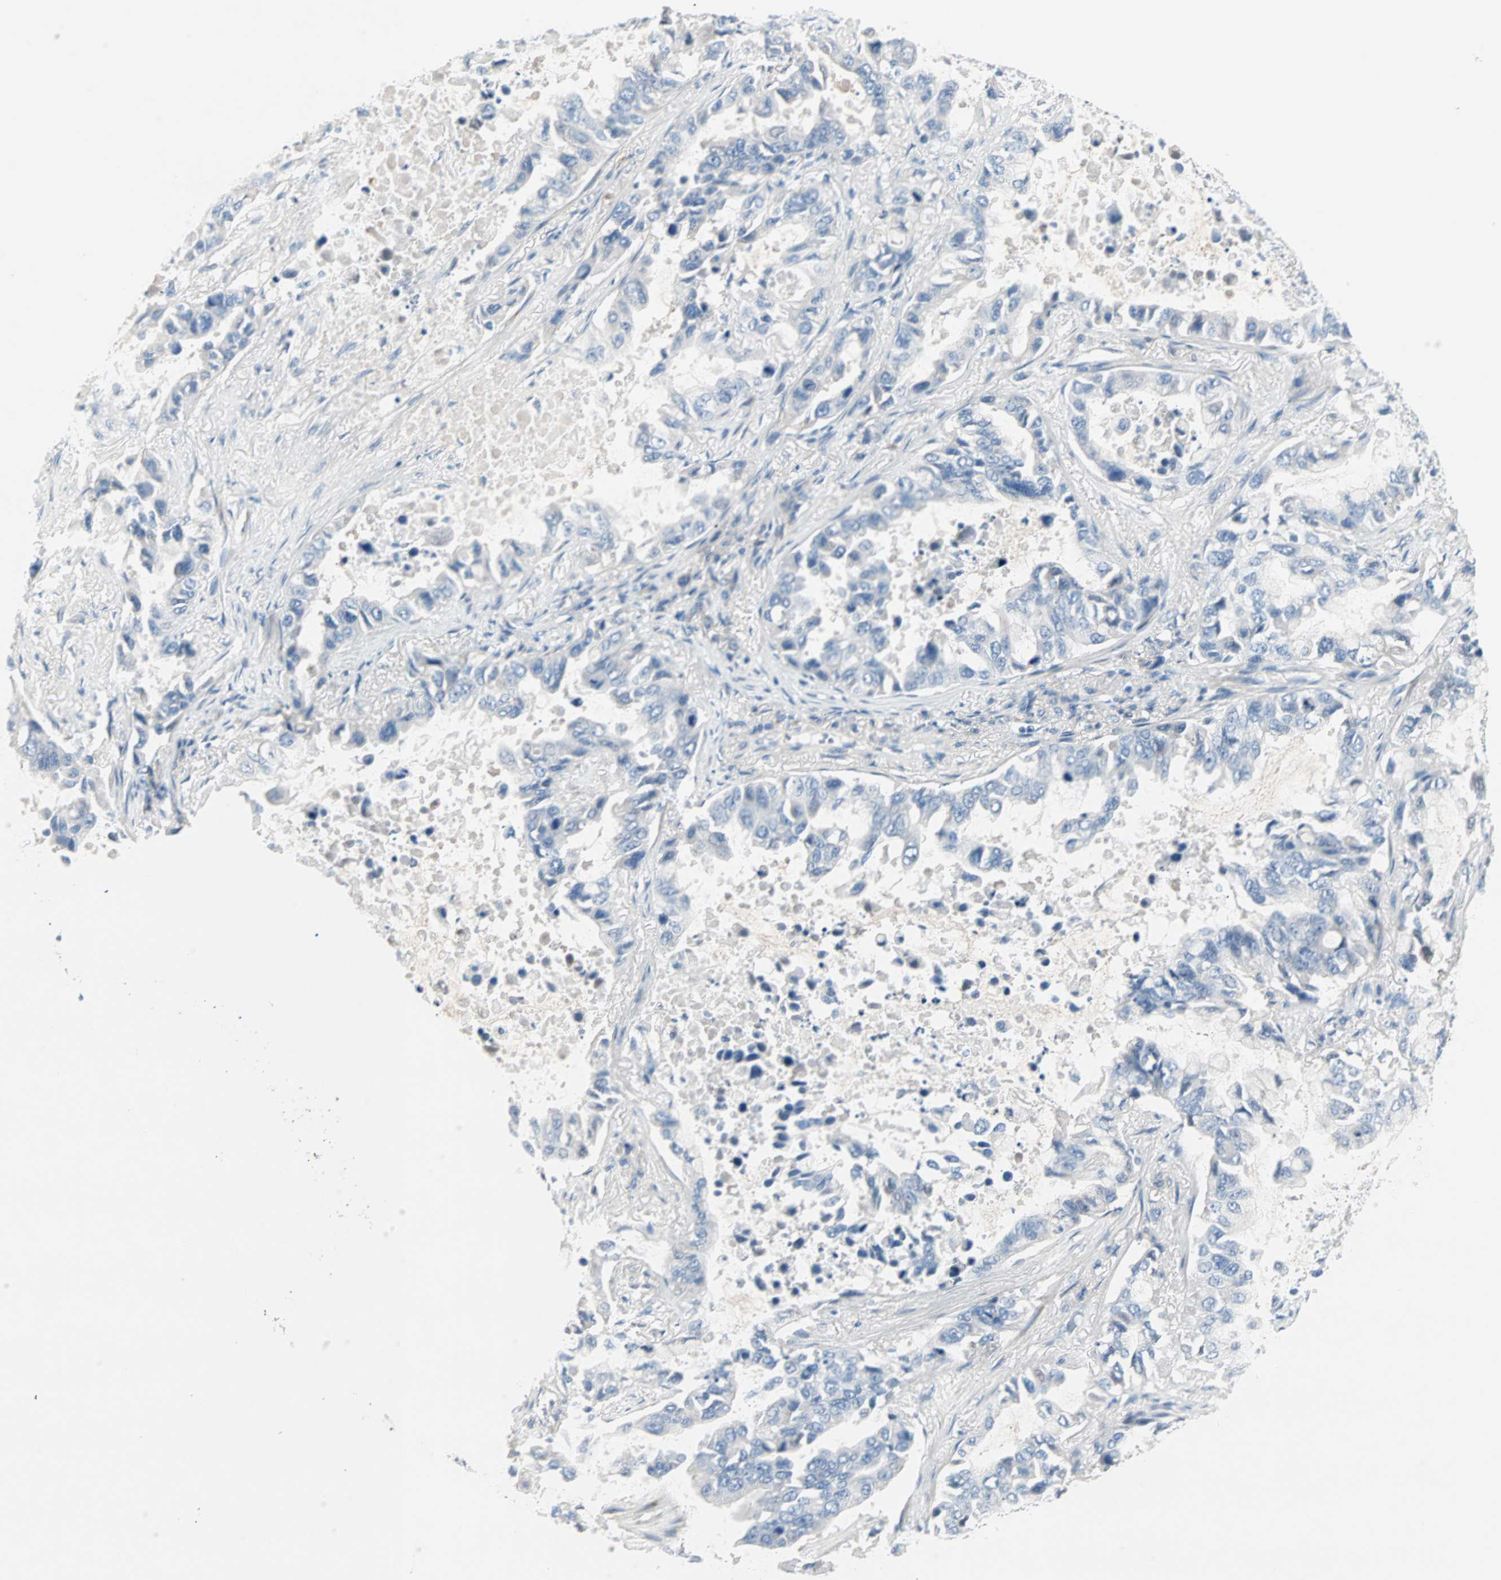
{"staining": {"intensity": "negative", "quantity": "none", "location": "none"}, "tissue": "lung cancer", "cell_type": "Tumor cells", "image_type": "cancer", "snomed": [{"axis": "morphology", "description": "Adenocarcinoma, NOS"}, {"axis": "topography", "description": "Lung"}], "caption": "The photomicrograph demonstrates no significant expression in tumor cells of adenocarcinoma (lung). The staining was performed using DAB to visualize the protein expression in brown, while the nuclei were stained in blue with hematoxylin (Magnification: 20x).", "gene": "NEFH", "patient": {"sex": "male", "age": 64}}